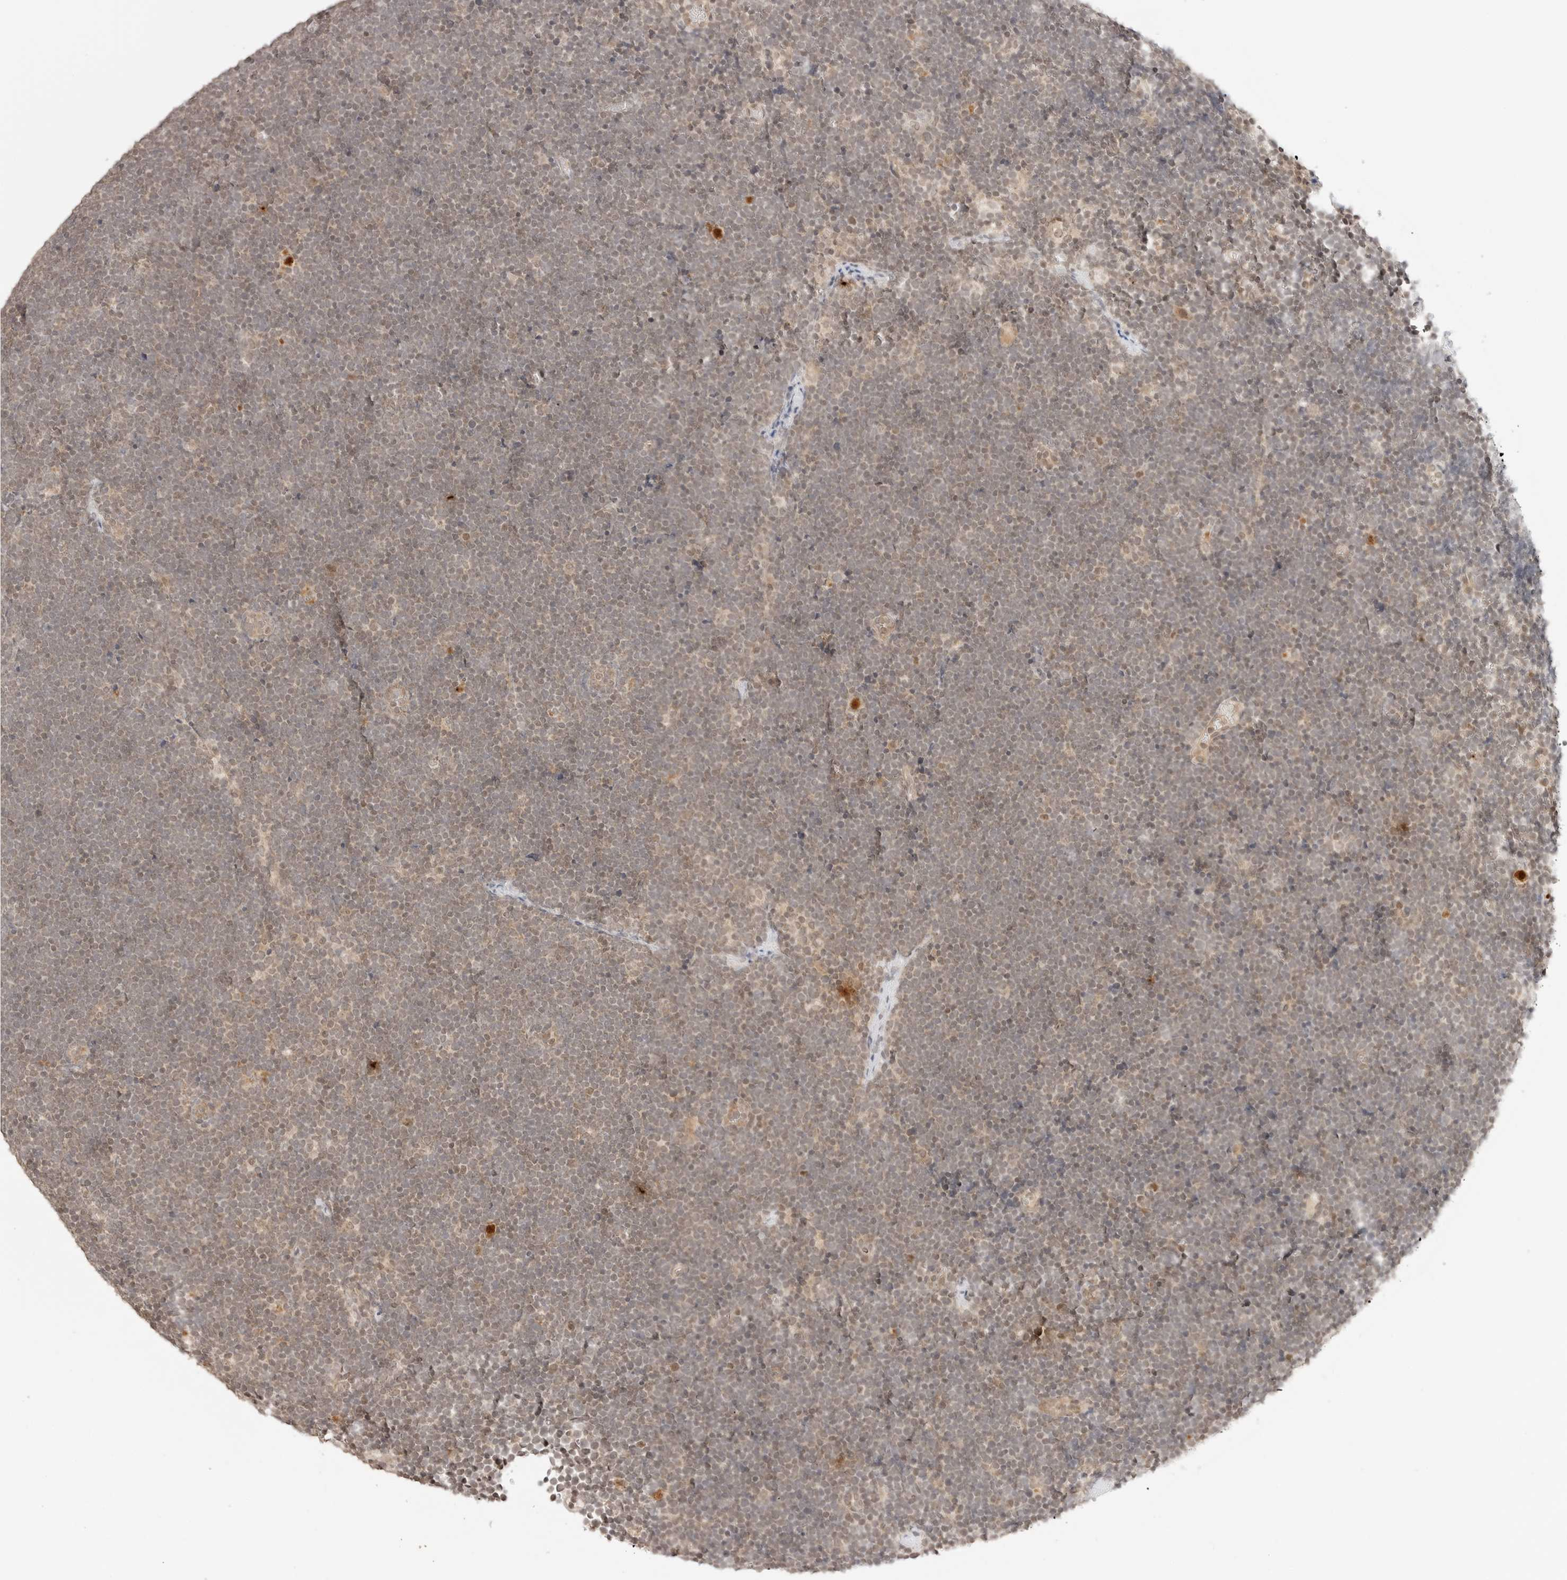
{"staining": {"intensity": "weak", "quantity": ">75%", "location": "cytoplasmic/membranous"}, "tissue": "lymphoma", "cell_type": "Tumor cells", "image_type": "cancer", "snomed": [{"axis": "morphology", "description": "Malignant lymphoma, non-Hodgkin's type, High grade"}, {"axis": "topography", "description": "Lymph node"}], "caption": "Immunohistochemical staining of human high-grade malignant lymphoma, non-Hodgkin's type reveals low levels of weak cytoplasmic/membranous expression in approximately >75% of tumor cells. (DAB (3,3'-diaminobenzidine) IHC with brightfield microscopy, high magnification).", "gene": "GPR34", "patient": {"sex": "male", "age": 13}}